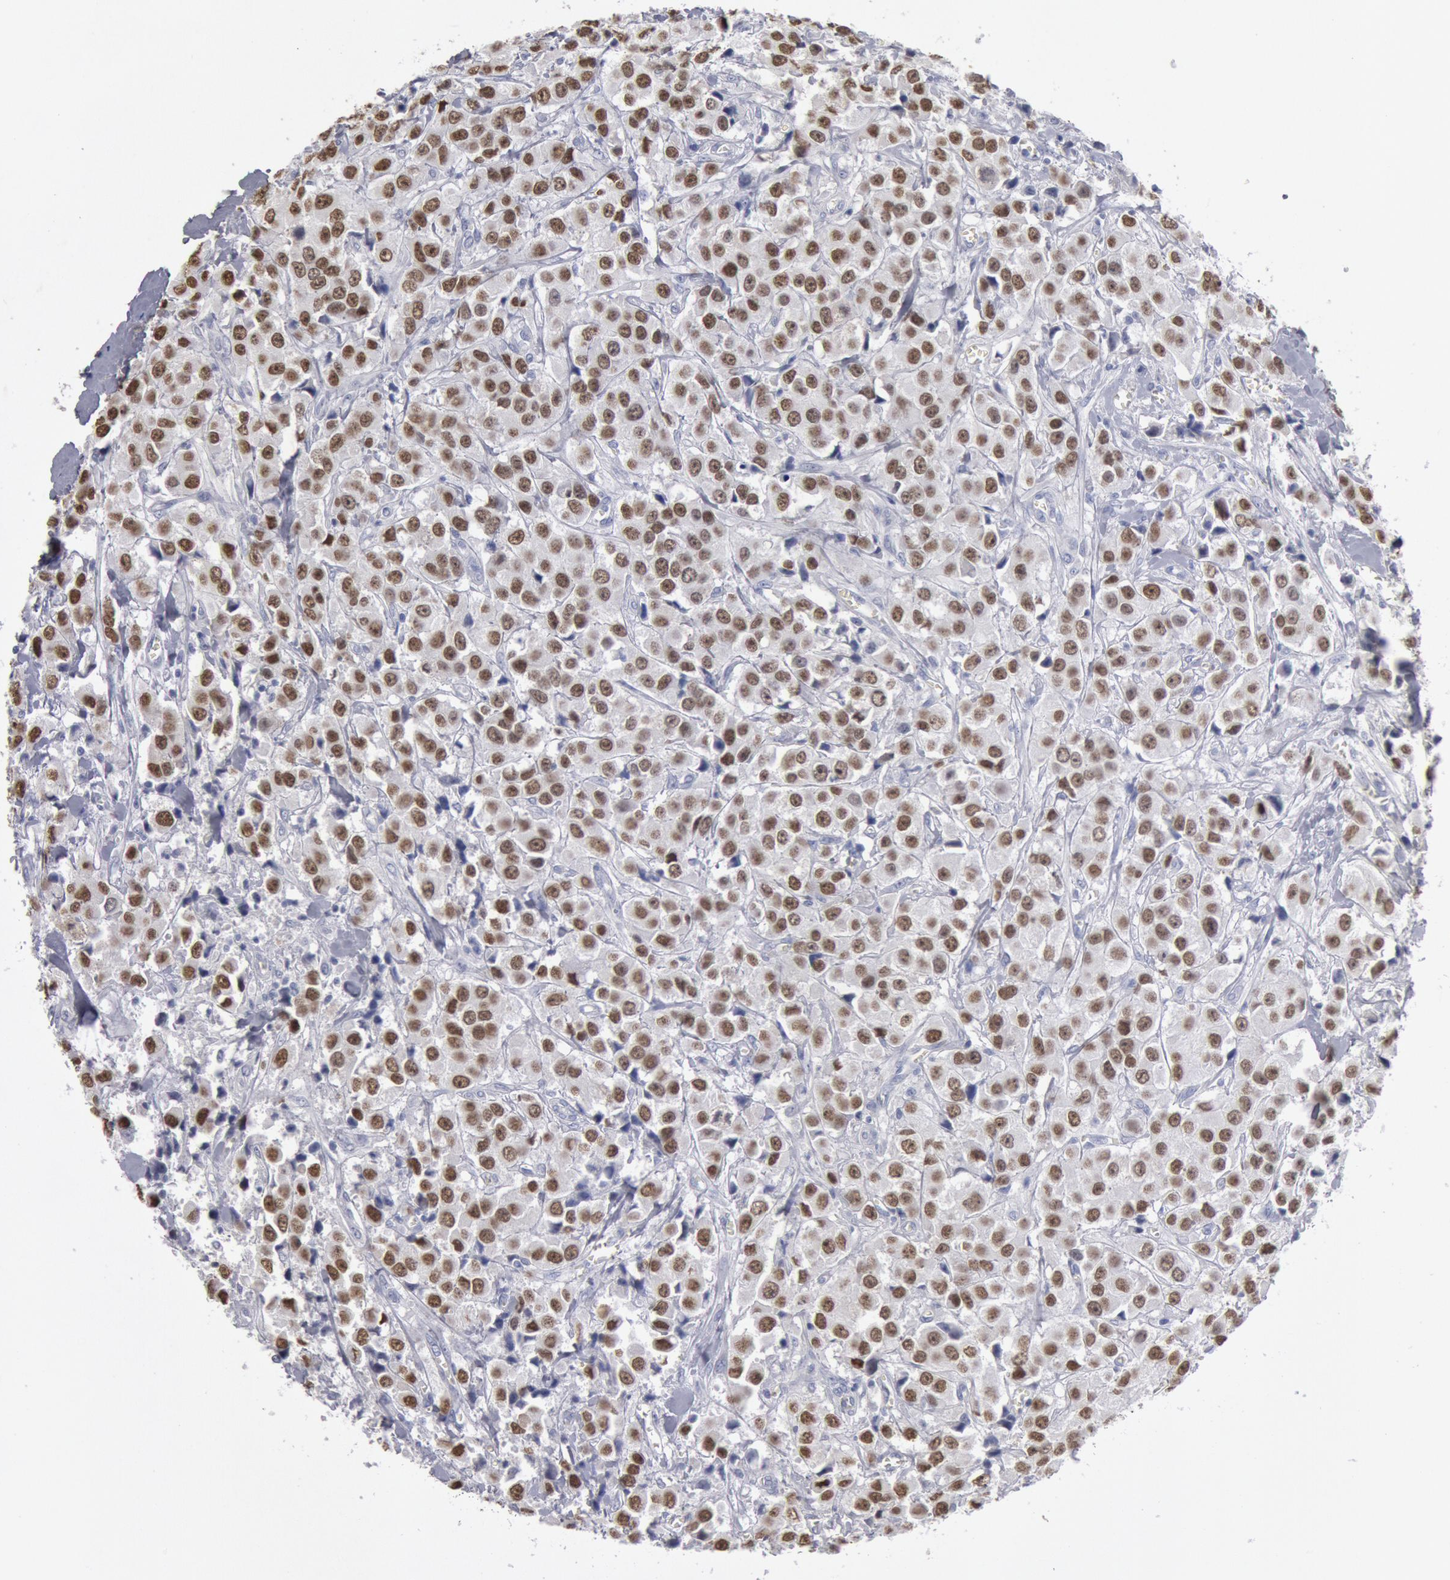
{"staining": {"intensity": "strong", "quantity": ">75%", "location": "nuclear"}, "tissue": "breast cancer", "cell_type": "Tumor cells", "image_type": "cancer", "snomed": [{"axis": "morphology", "description": "Duct carcinoma"}, {"axis": "topography", "description": "Breast"}], "caption": "This micrograph shows IHC staining of invasive ductal carcinoma (breast), with high strong nuclear expression in approximately >75% of tumor cells.", "gene": "FOXA2", "patient": {"sex": "female", "age": 58}}